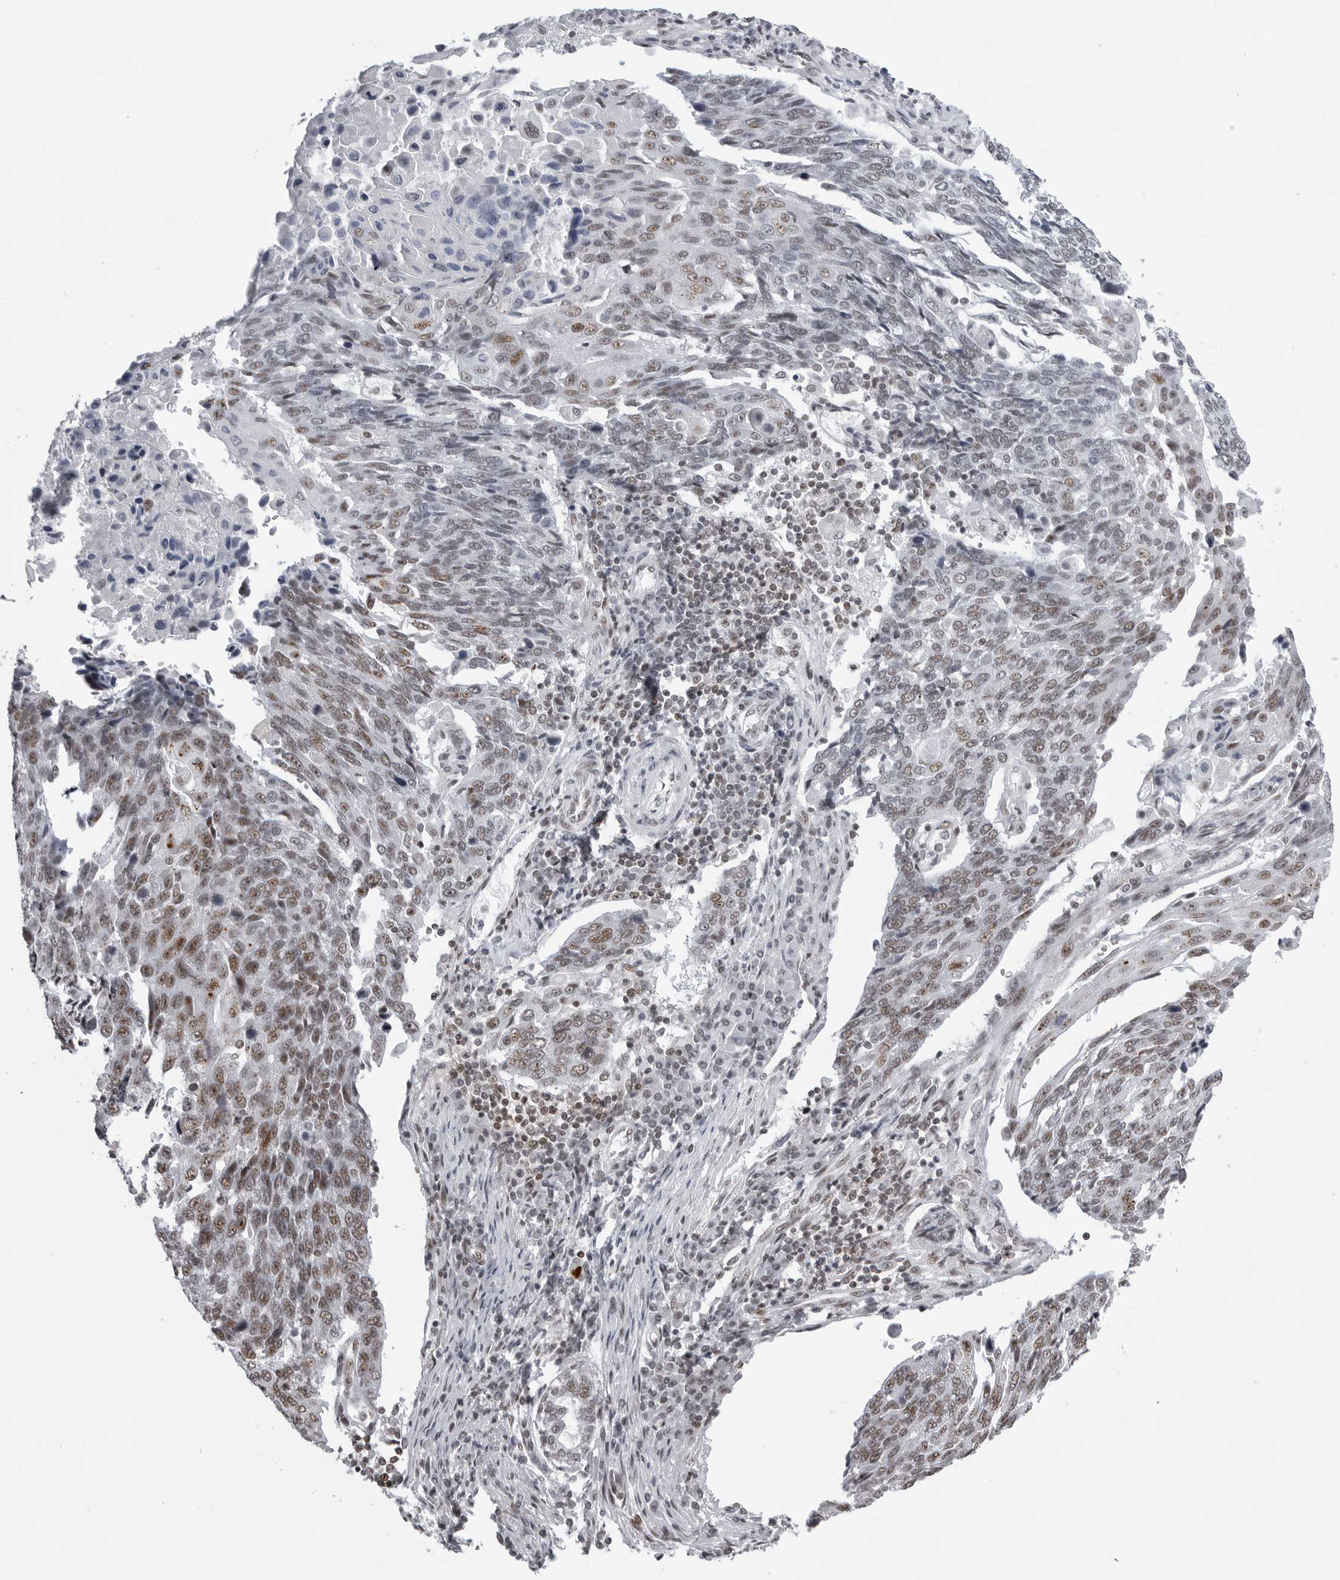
{"staining": {"intensity": "moderate", "quantity": "25%-75%", "location": "nuclear"}, "tissue": "lung cancer", "cell_type": "Tumor cells", "image_type": "cancer", "snomed": [{"axis": "morphology", "description": "Squamous cell carcinoma, NOS"}, {"axis": "topography", "description": "Lung"}], "caption": "This image displays lung cancer stained with immunohistochemistry to label a protein in brown. The nuclear of tumor cells show moderate positivity for the protein. Nuclei are counter-stained blue.", "gene": "WRAP53", "patient": {"sex": "male", "age": 66}}